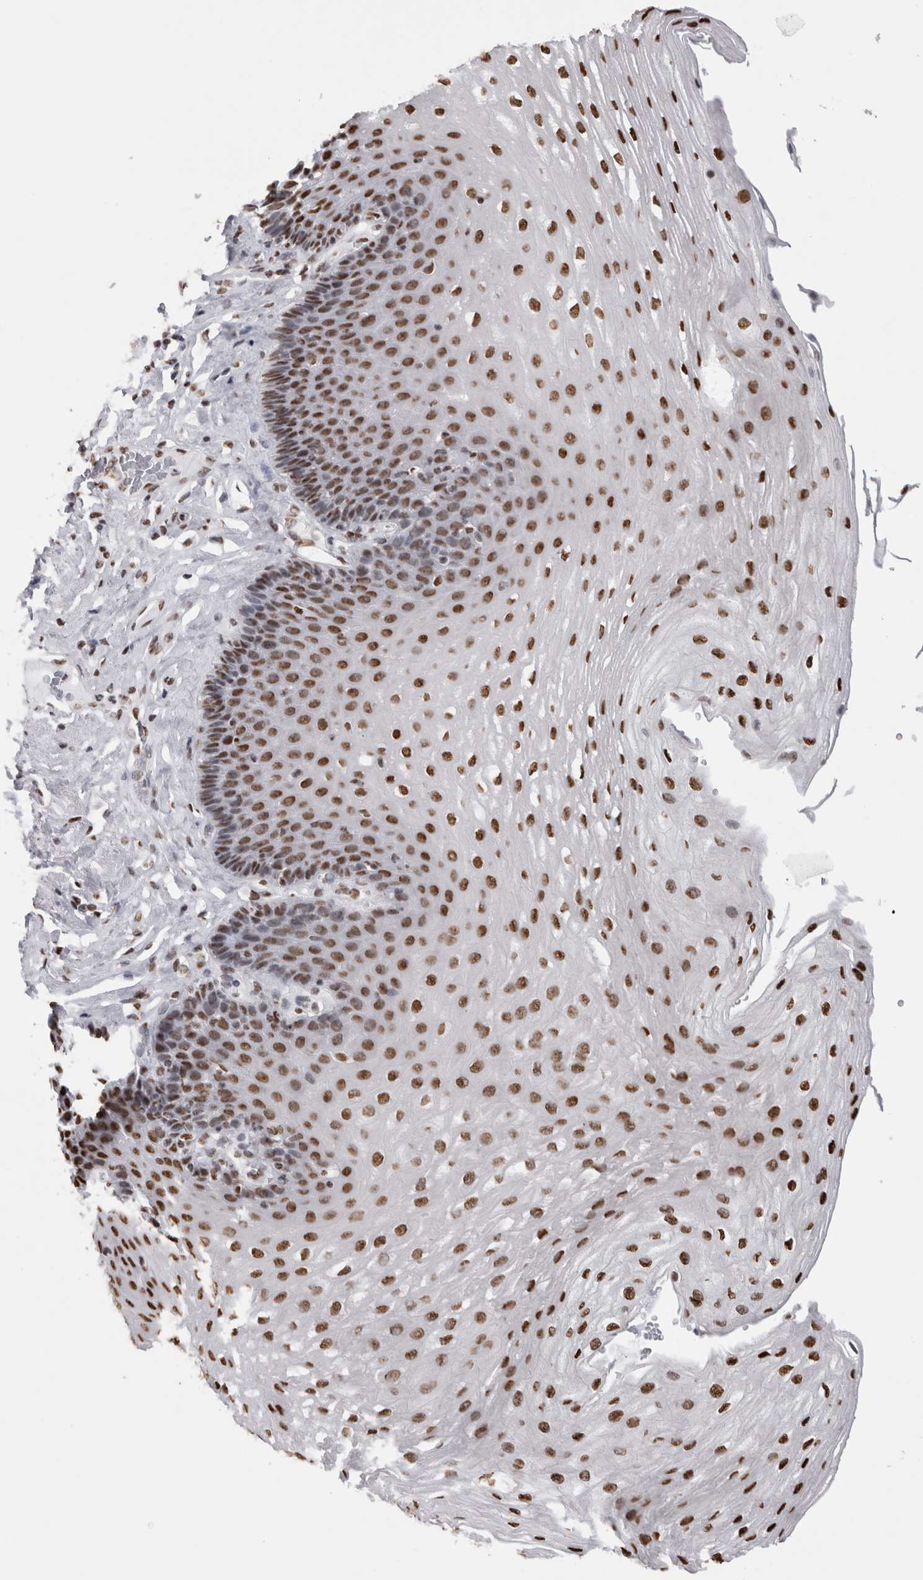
{"staining": {"intensity": "strong", "quantity": ">75%", "location": "nuclear"}, "tissue": "esophagus", "cell_type": "Squamous epithelial cells", "image_type": "normal", "snomed": [{"axis": "morphology", "description": "Normal tissue, NOS"}, {"axis": "topography", "description": "Esophagus"}], "caption": "About >75% of squamous epithelial cells in benign human esophagus exhibit strong nuclear protein expression as visualized by brown immunohistochemical staining.", "gene": "ALPK3", "patient": {"sex": "female", "age": 66}}